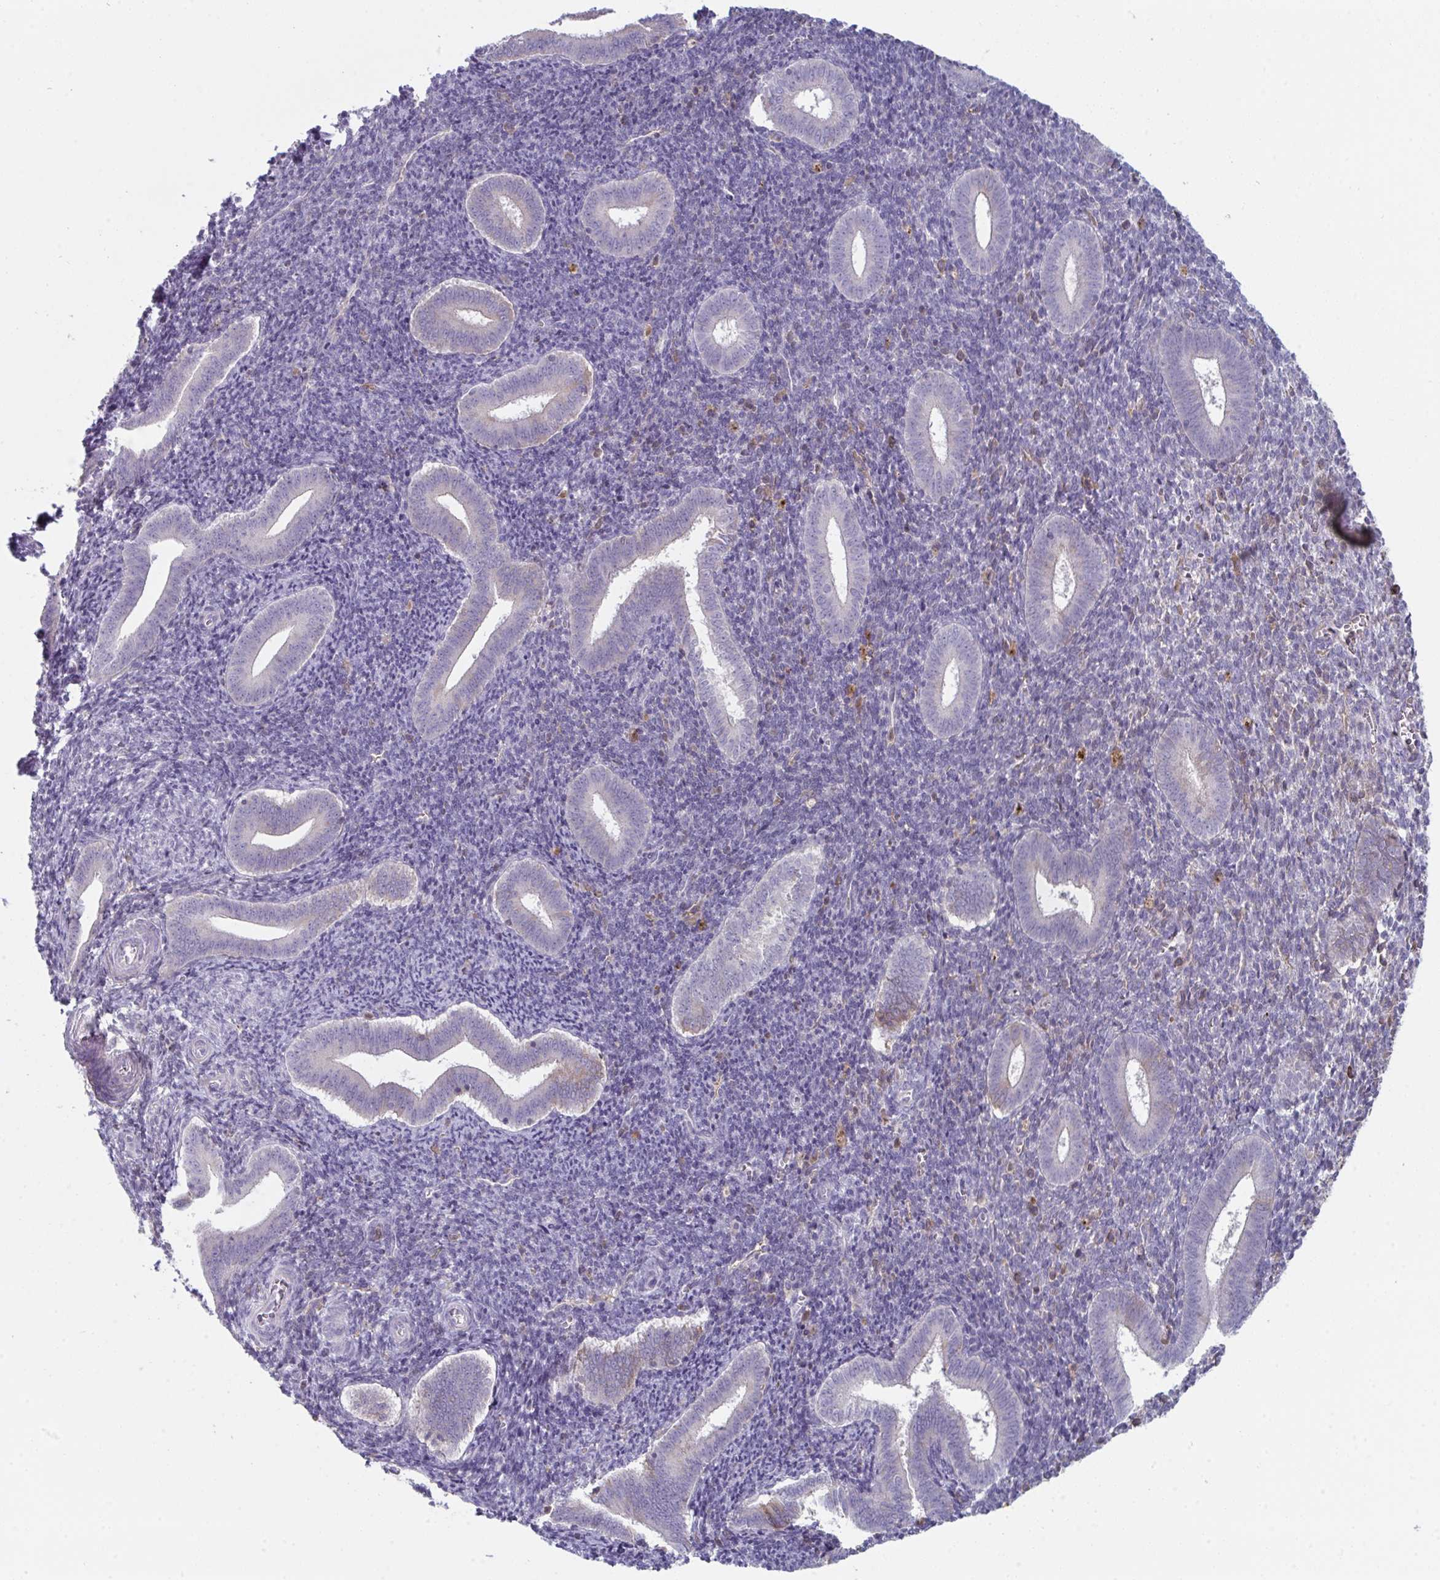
{"staining": {"intensity": "negative", "quantity": "none", "location": "none"}, "tissue": "endometrium", "cell_type": "Cells in endometrial stroma", "image_type": "normal", "snomed": [{"axis": "morphology", "description": "Normal tissue, NOS"}, {"axis": "topography", "description": "Endometrium"}], "caption": "The image reveals no significant expression in cells in endometrial stroma of endometrium.", "gene": "HGFAC", "patient": {"sex": "female", "age": 25}}